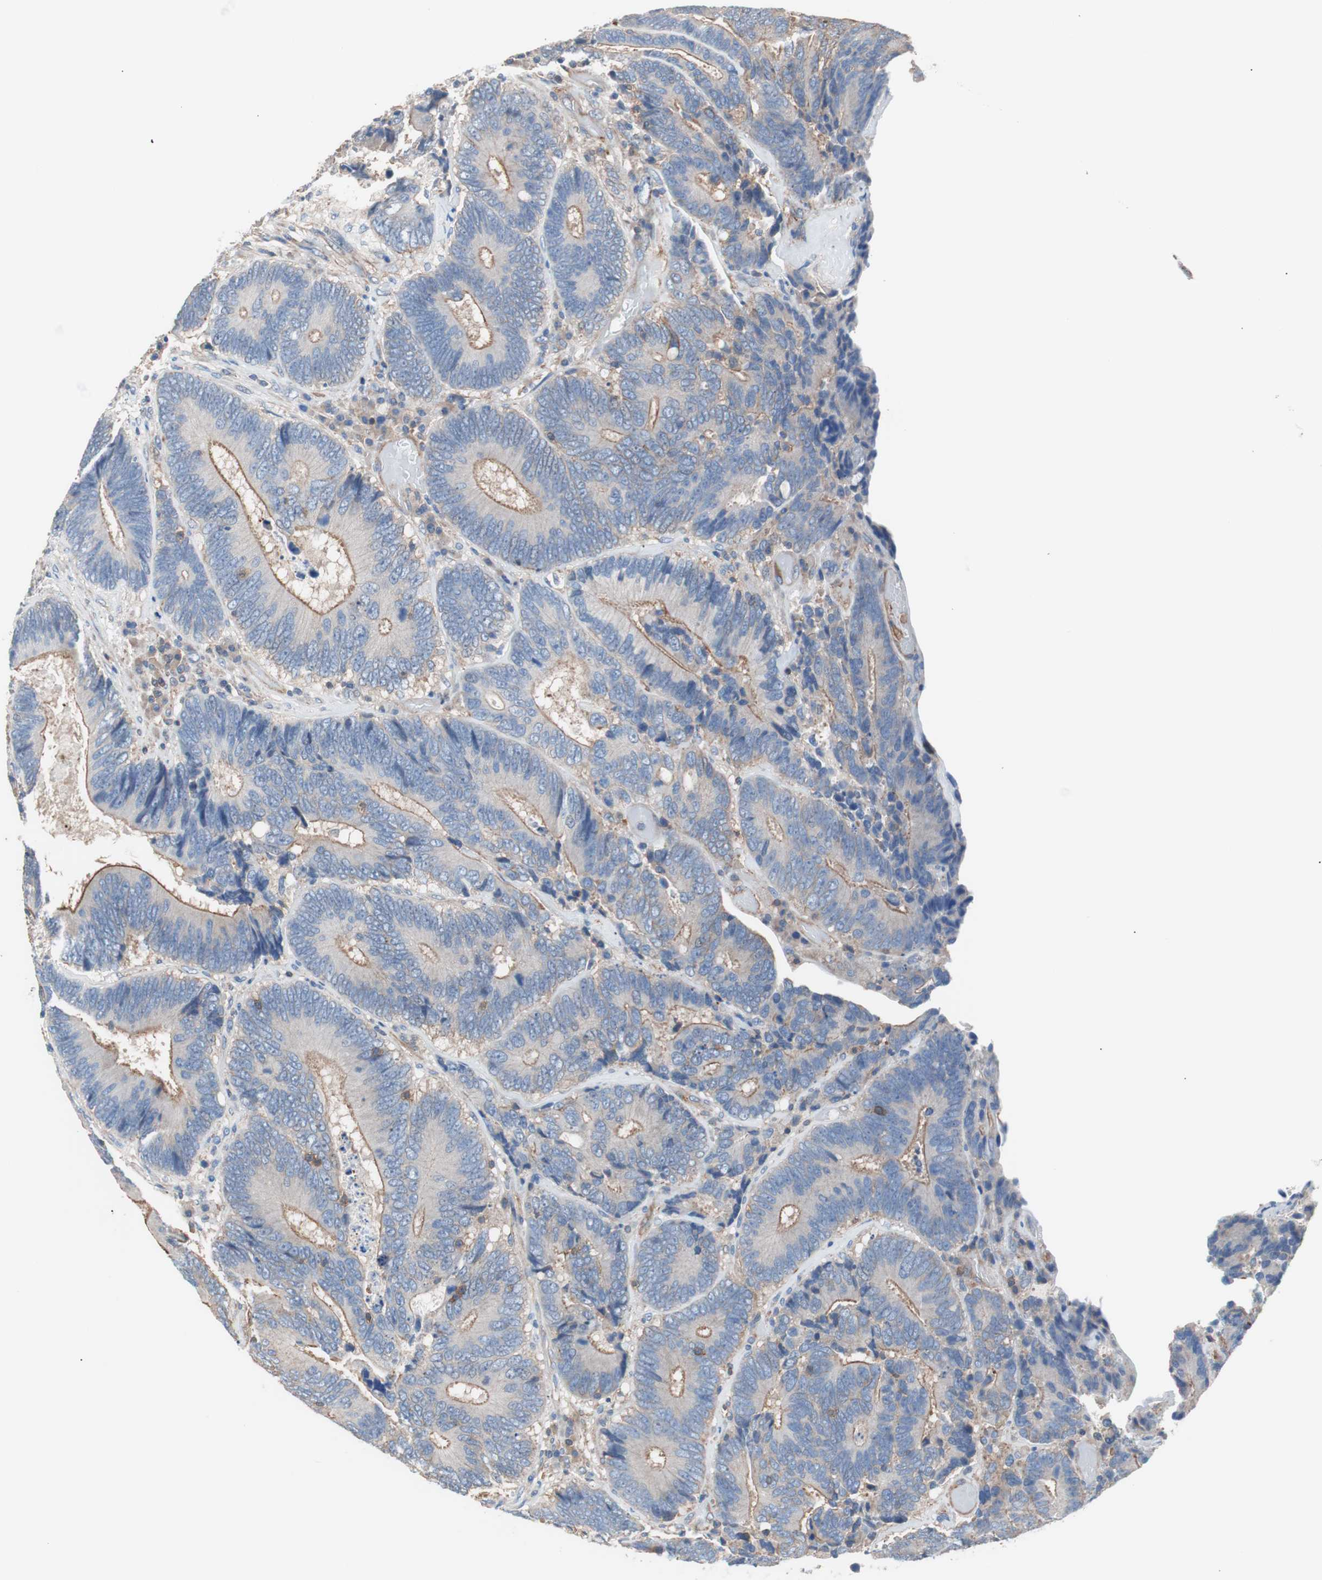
{"staining": {"intensity": "weak", "quantity": "25%-75%", "location": "cytoplasmic/membranous"}, "tissue": "colorectal cancer", "cell_type": "Tumor cells", "image_type": "cancer", "snomed": [{"axis": "morphology", "description": "Adenocarcinoma, NOS"}, {"axis": "topography", "description": "Colon"}], "caption": "IHC image of neoplastic tissue: human colorectal adenocarcinoma stained using IHC shows low levels of weak protein expression localized specifically in the cytoplasmic/membranous of tumor cells, appearing as a cytoplasmic/membranous brown color.", "gene": "GPR160", "patient": {"sex": "female", "age": 78}}